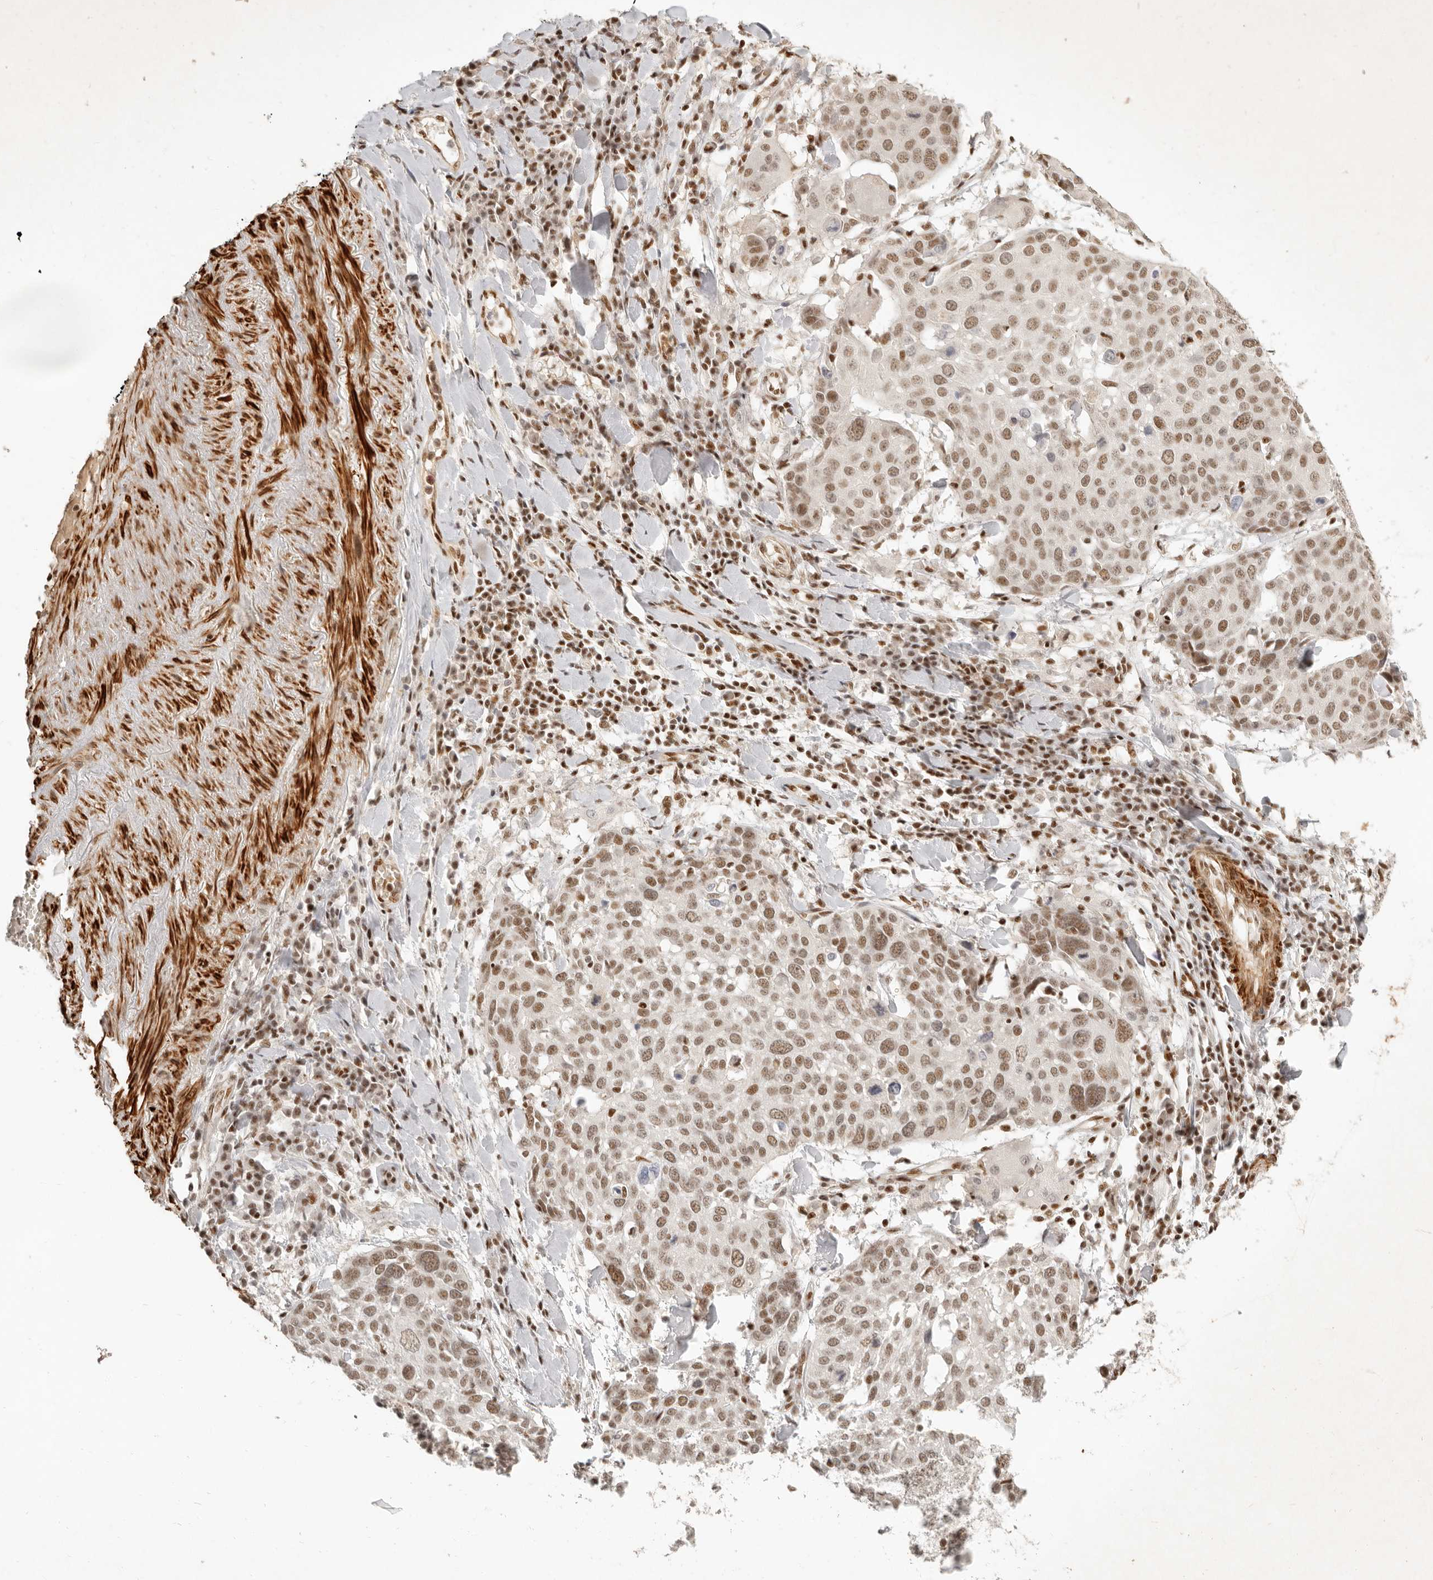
{"staining": {"intensity": "moderate", "quantity": ">75%", "location": "nuclear"}, "tissue": "lung cancer", "cell_type": "Tumor cells", "image_type": "cancer", "snomed": [{"axis": "morphology", "description": "Squamous cell carcinoma, NOS"}, {"axis": "topography", "description": "Lung"}], "caption": "Lung cancer (squamous cell carcinoma) stained with a protein marker displays moderate staining in tumor cells.", "gene": "GABPA", "patient": {"sex": "male", "age": 65}}